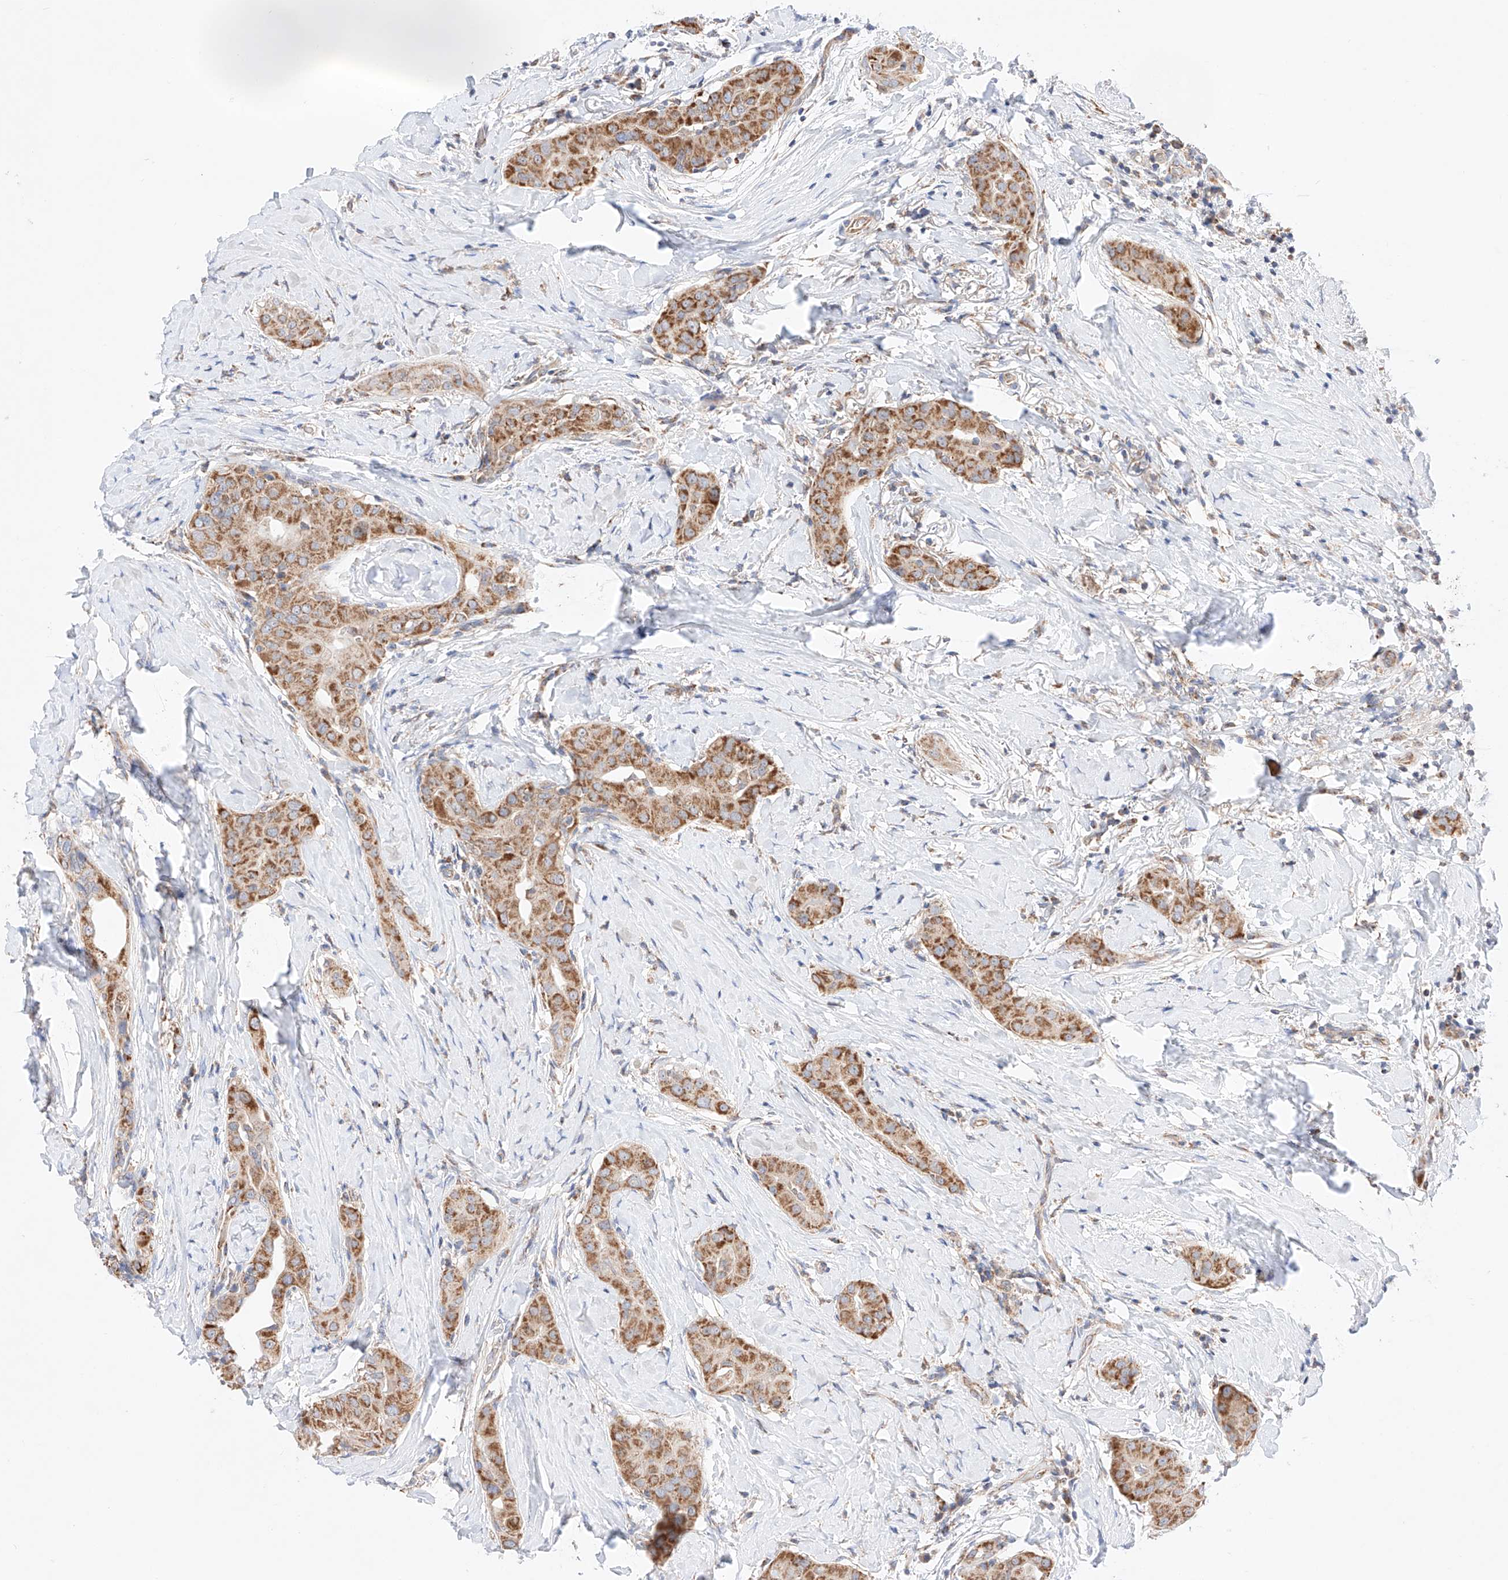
{"staining": {"intensity": "moderate", "quantity": ">75%", "location": "cytoplasmic/membranous"}, "tissue": "thyroid cancer", "cell_type": "Tumor cells", "image_type": "cancer", "snomed": [{"axis": "morphology", "description": "Papillary adenocarcinoma, NOS"}, {"axis": "topography", "description": "Thyroid gland"}], "caption": "Moderate cytoplasmic/membranous positivity for a protein is present in about >75% of tumor cells of thyroid cancer (papillary adenocarcinoma) using immunohistochemistry.", "gene": "KTI12", "patient": {"sex": "male", "age": 33}}